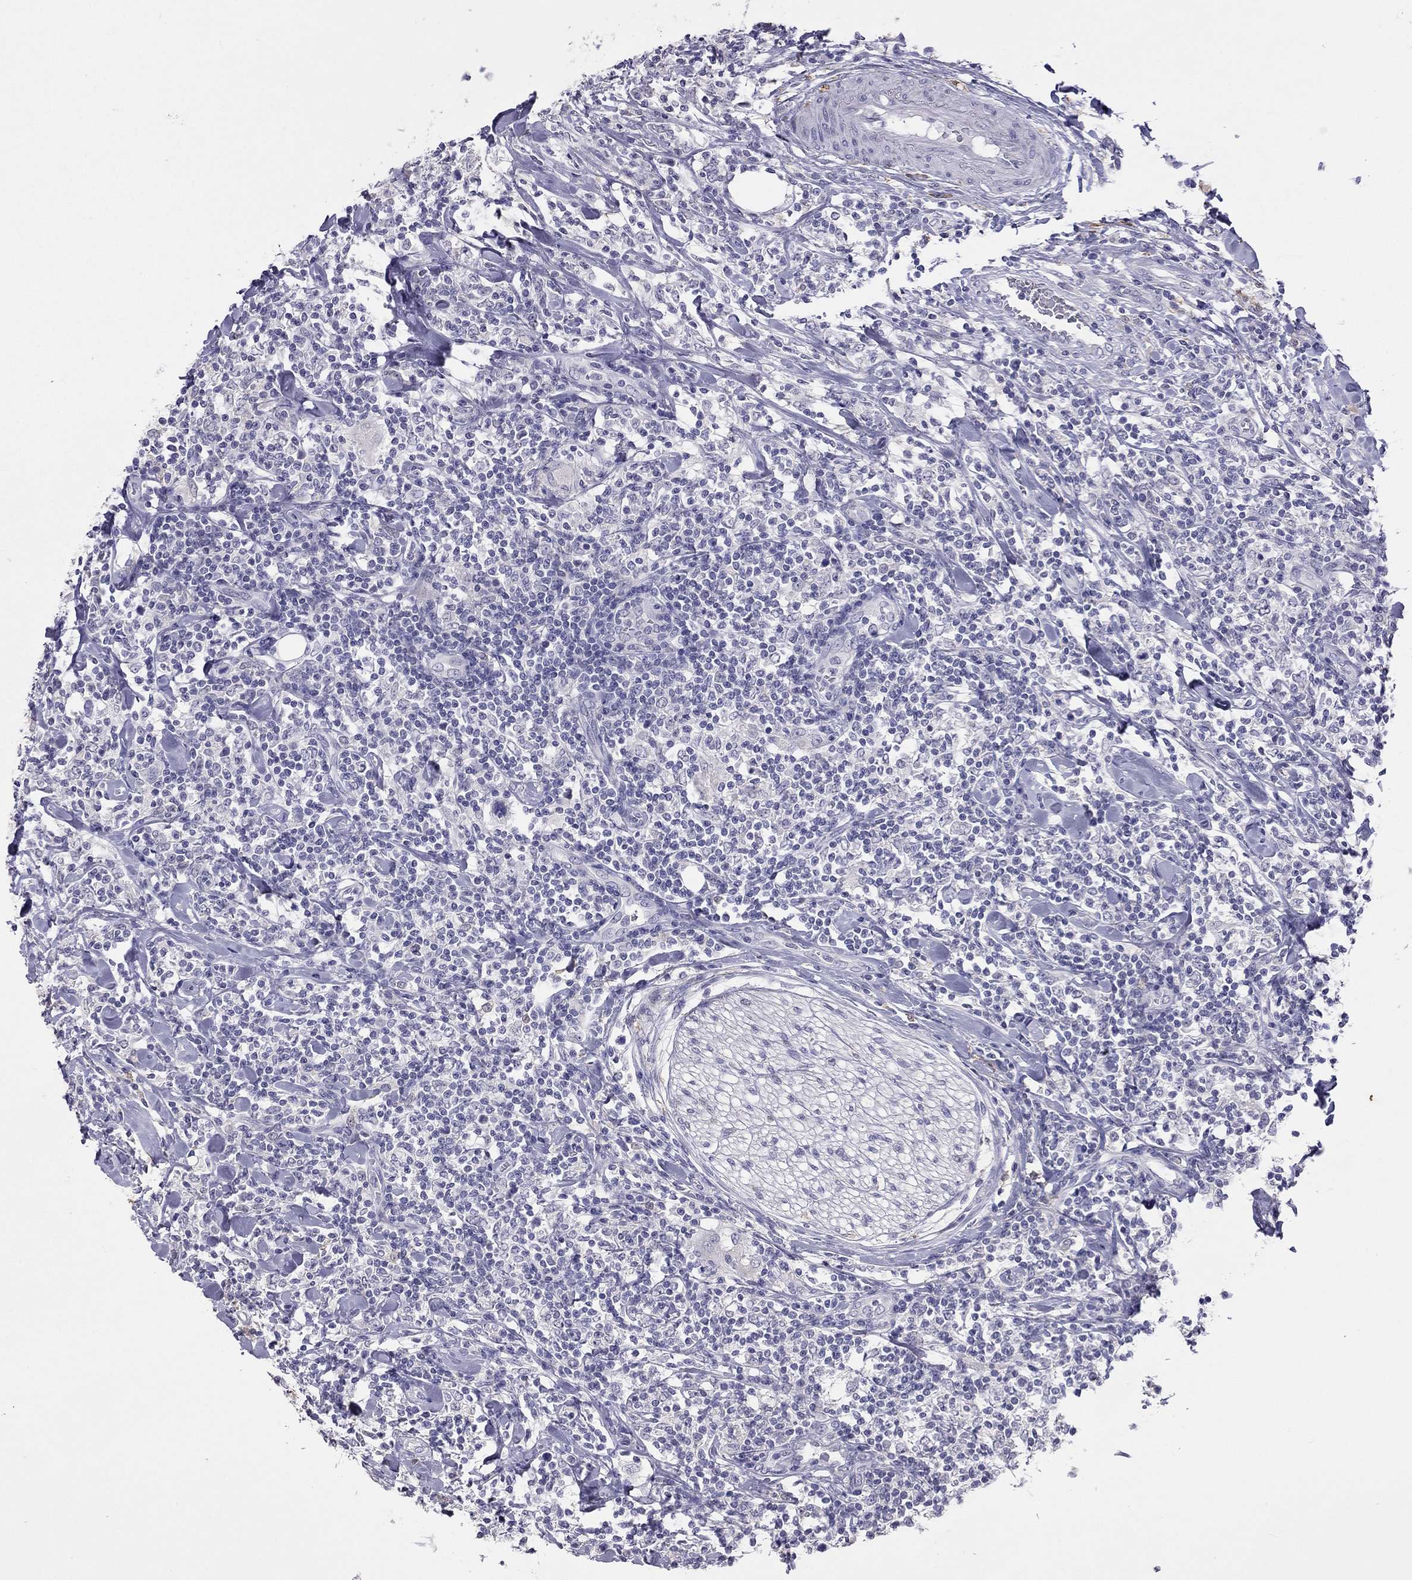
{"staining": {"intensity": "negative", "quantity": "none", "location": "none"}, "tissue": "lymphoma", "cell_type": "Tumor cells", "image_type": "cancer", "snomed": [{"axis": "morphology", "description": "Malignant lymphoma, non-Hodgkin's type, High grade"}, {"axis": "topography", "description": "Lymph node"}], "caption": "IHC photomicrograph of neoplastic tissue: human lymphoma stained with DAB displays no significant protein staining in tumor cells.", "gene": "PPP1R3A", "patient": {"sex": "female", "age": 84}}